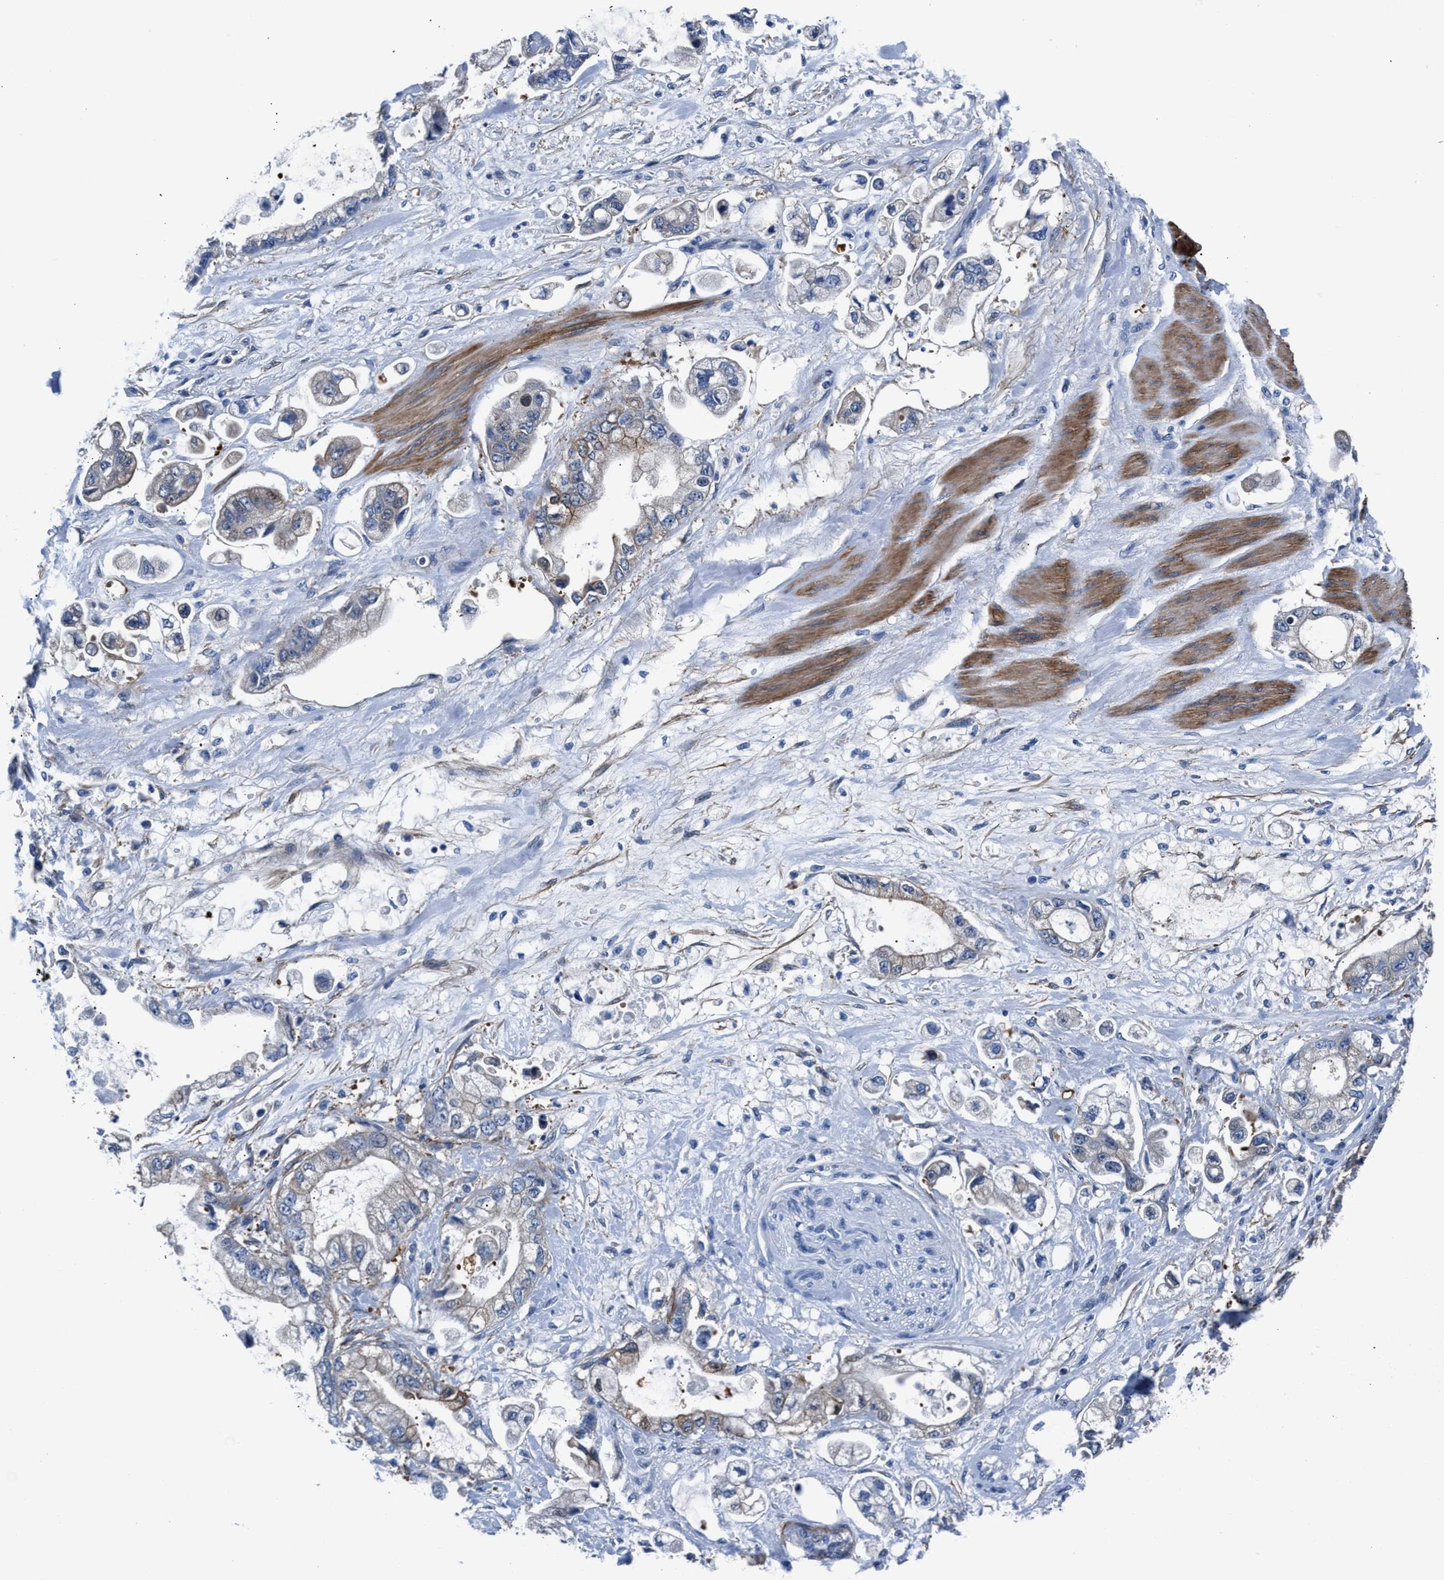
{"staining": {"intensity": "weak", "quantity": "25%-75%", "location": "cytoplasmic/membranous"}, "tissue": "stomach cancer", "cell_type": "Tumor cells", "image_type": "cancer", "snomed": [{"axis": "morphology", "description": "Normal tissue, NOS"}, {"axis": "morphology", "description": "Adenocarcinoma, NOS"}, {"axis": "topography", "description": "Stomach"}], "caption": "Weak cytoplasmic/membranous protein expression is appreciated in approximately 25%-75% of tumor cells in stomach cancer.", "gene": "PARG", "patient": {"sex": "male", "age": 62}}